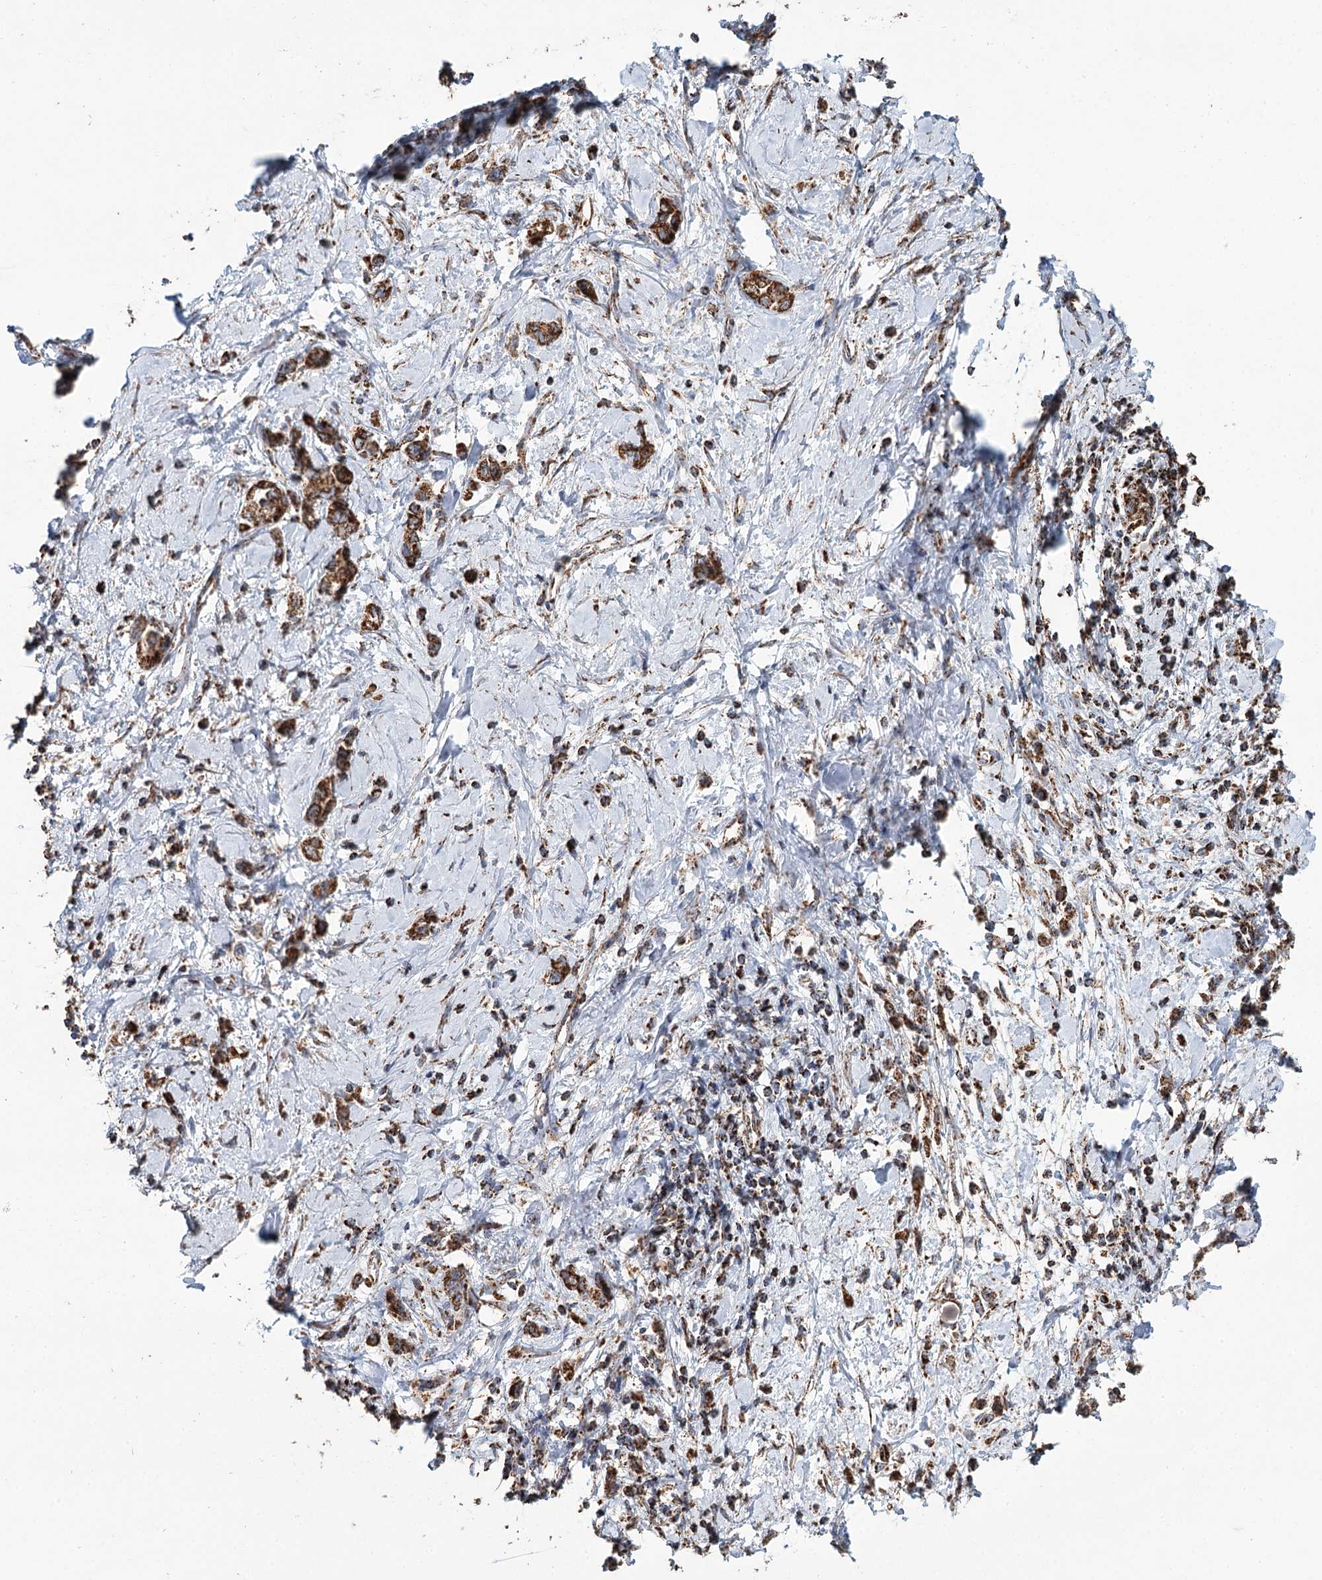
{"staining": {"intensity": "strong", "quantity": "25%-75%", "location": "cytoplasmic/membranous"}, "tissue": "stomach cancer", "cell_type": "Tumor cells", "image_type": "cancer", "snomed": [{"axis": "morphology", "description": "Adenocarcinoma, NOS"}, {"axis": "topography", "description": "Stomach"}], "caption": "High-magnification brightfield microscopy of stomach cancer (adenocarcinoma) stained with DAB (3,3'-diaminobenzidine) (brown) and counterstained with hematoxylin (blue). tumor cells exhibit strong cytoplasmic/membranous staining is present in about25%-75% of cells.", "gene": "APH1A", "patient": {"sex": "female", "age": 76}}